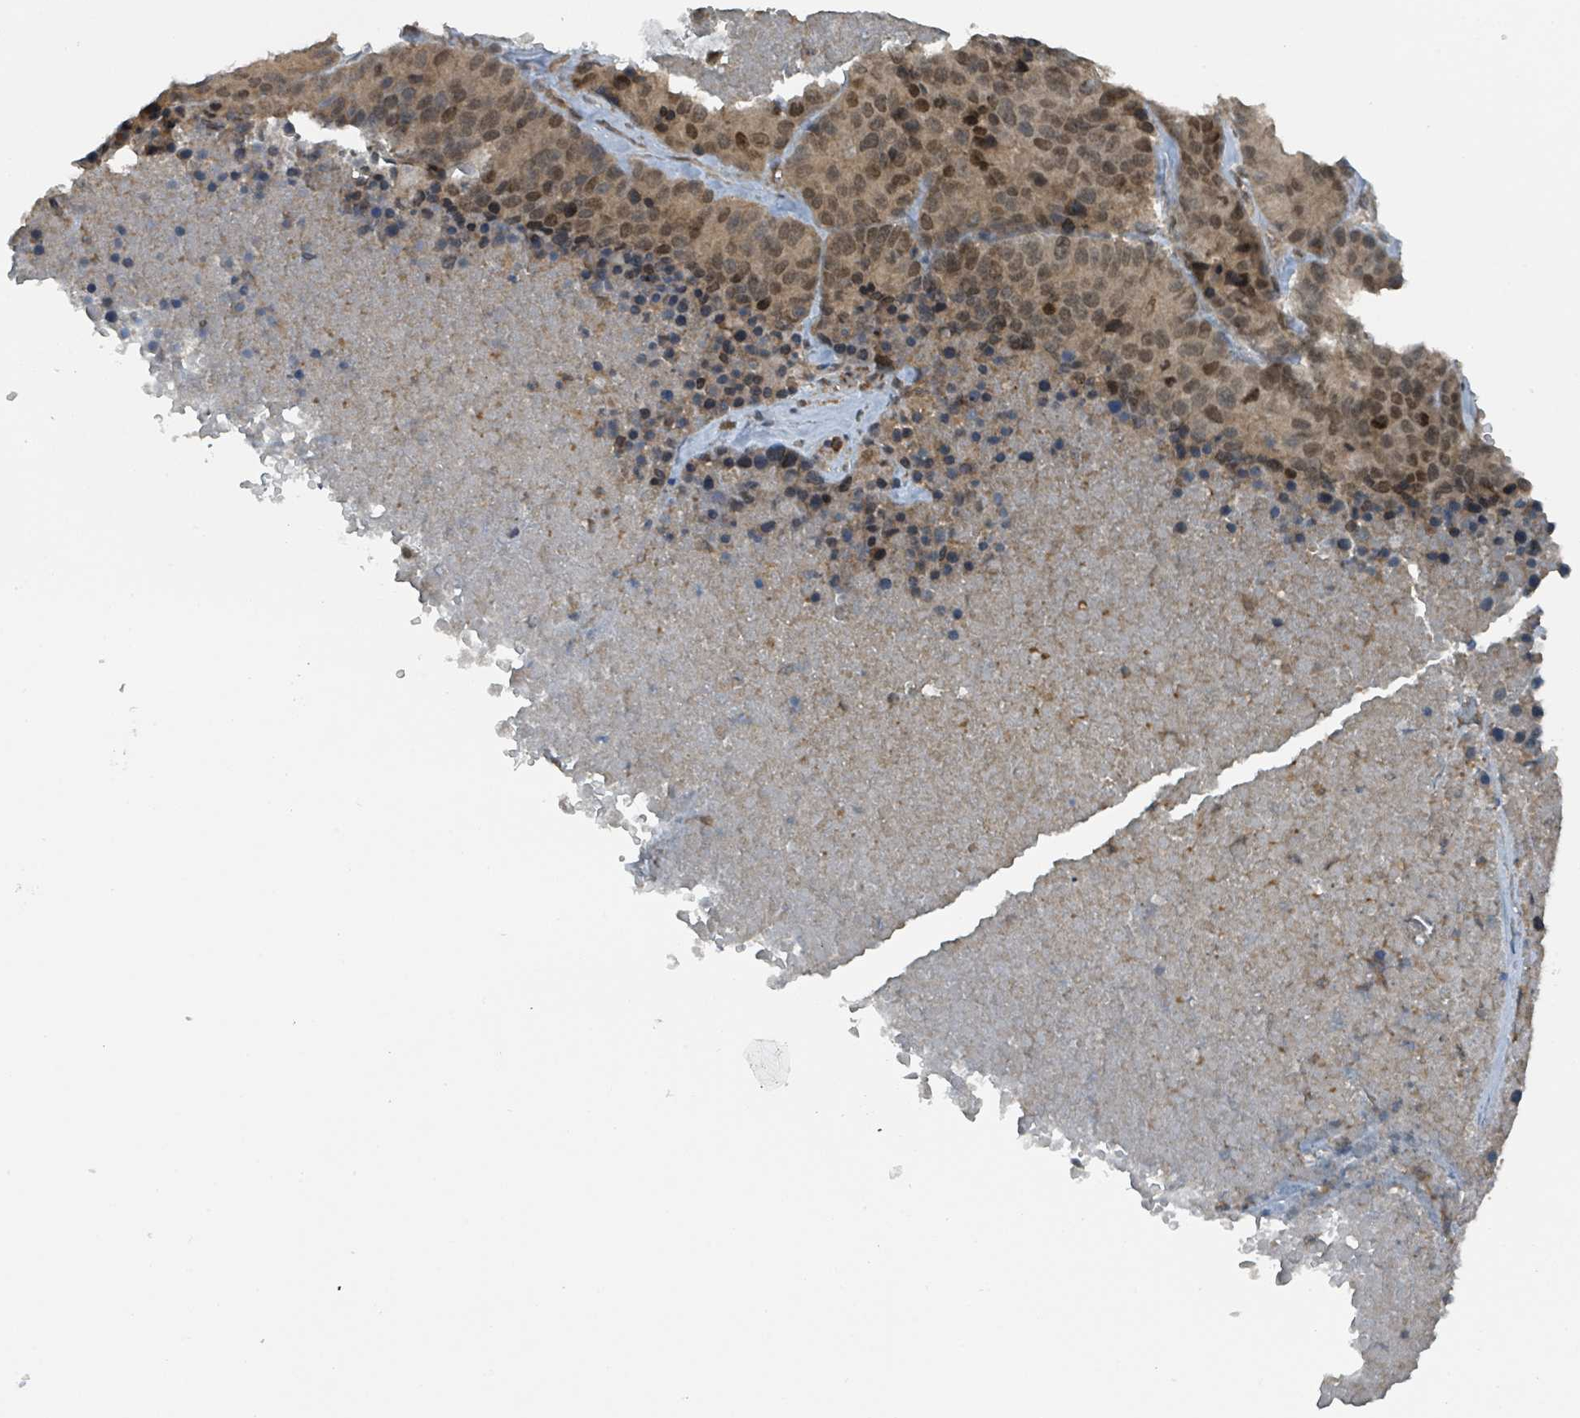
{"staining": {"intensity": "moderate", "quantity": "25%-75%", "location": "nuclear"}, "tissue": "stomach cancer", "cell_type": "Tumor cells", "image_type": "cancer", "snomed": [{"axis": "morphology", "description": "Adenocarcinoma, NOS"}, {"axis": "topography", "description": "Stomach"}], "caption": "An immunohistochemistry histopathology image of neoplastic tissue is shown. Protein staining in brown labels moderate nuclear positivity in stomach cancer (adenocarcinoma) within tumor cells. (DAB IHC, brown staining for protein, blue staining for nuclei).", "gene": "PHIP", "patient": {"sex": "male", "age": 71}}